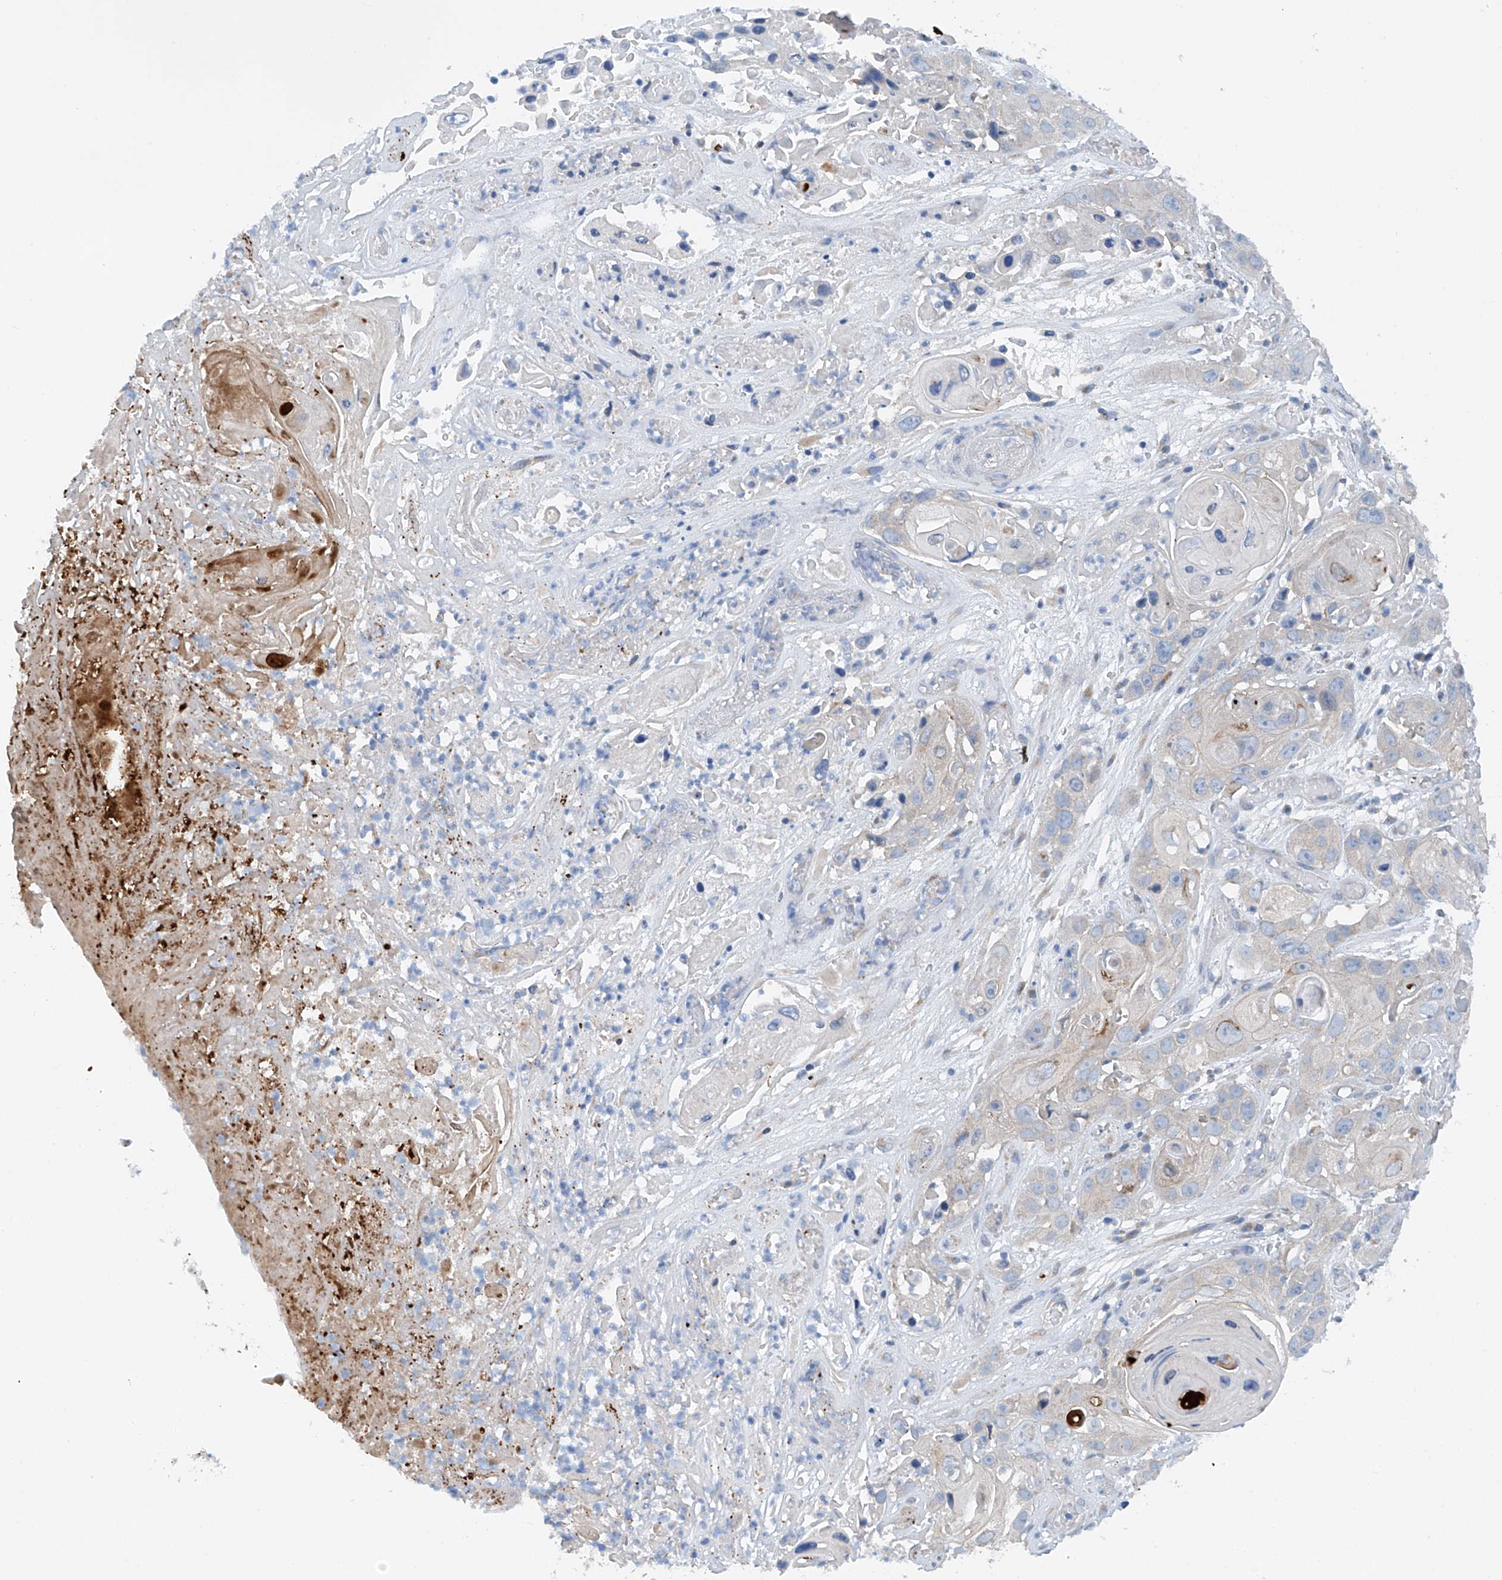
{"staining": {"intensity": "negative", "quantity": "none", "location": "none"}, "tissue": "skin cancer", "cell_type": "Tumor cells", "image_type": "cancer", "snomed": [{"axis": "morphology", "description": "Squamous cell carcinoma, NOS"}, {"axis": "topography", "description": "Skin"}], "caption": "This is a image of immunohistochemistry staining of skin squamous cell carcinoma, which shows no expression in tumor cells.", "gene": "CEP85L", "patient": {"sex": "male", "age": 55}}